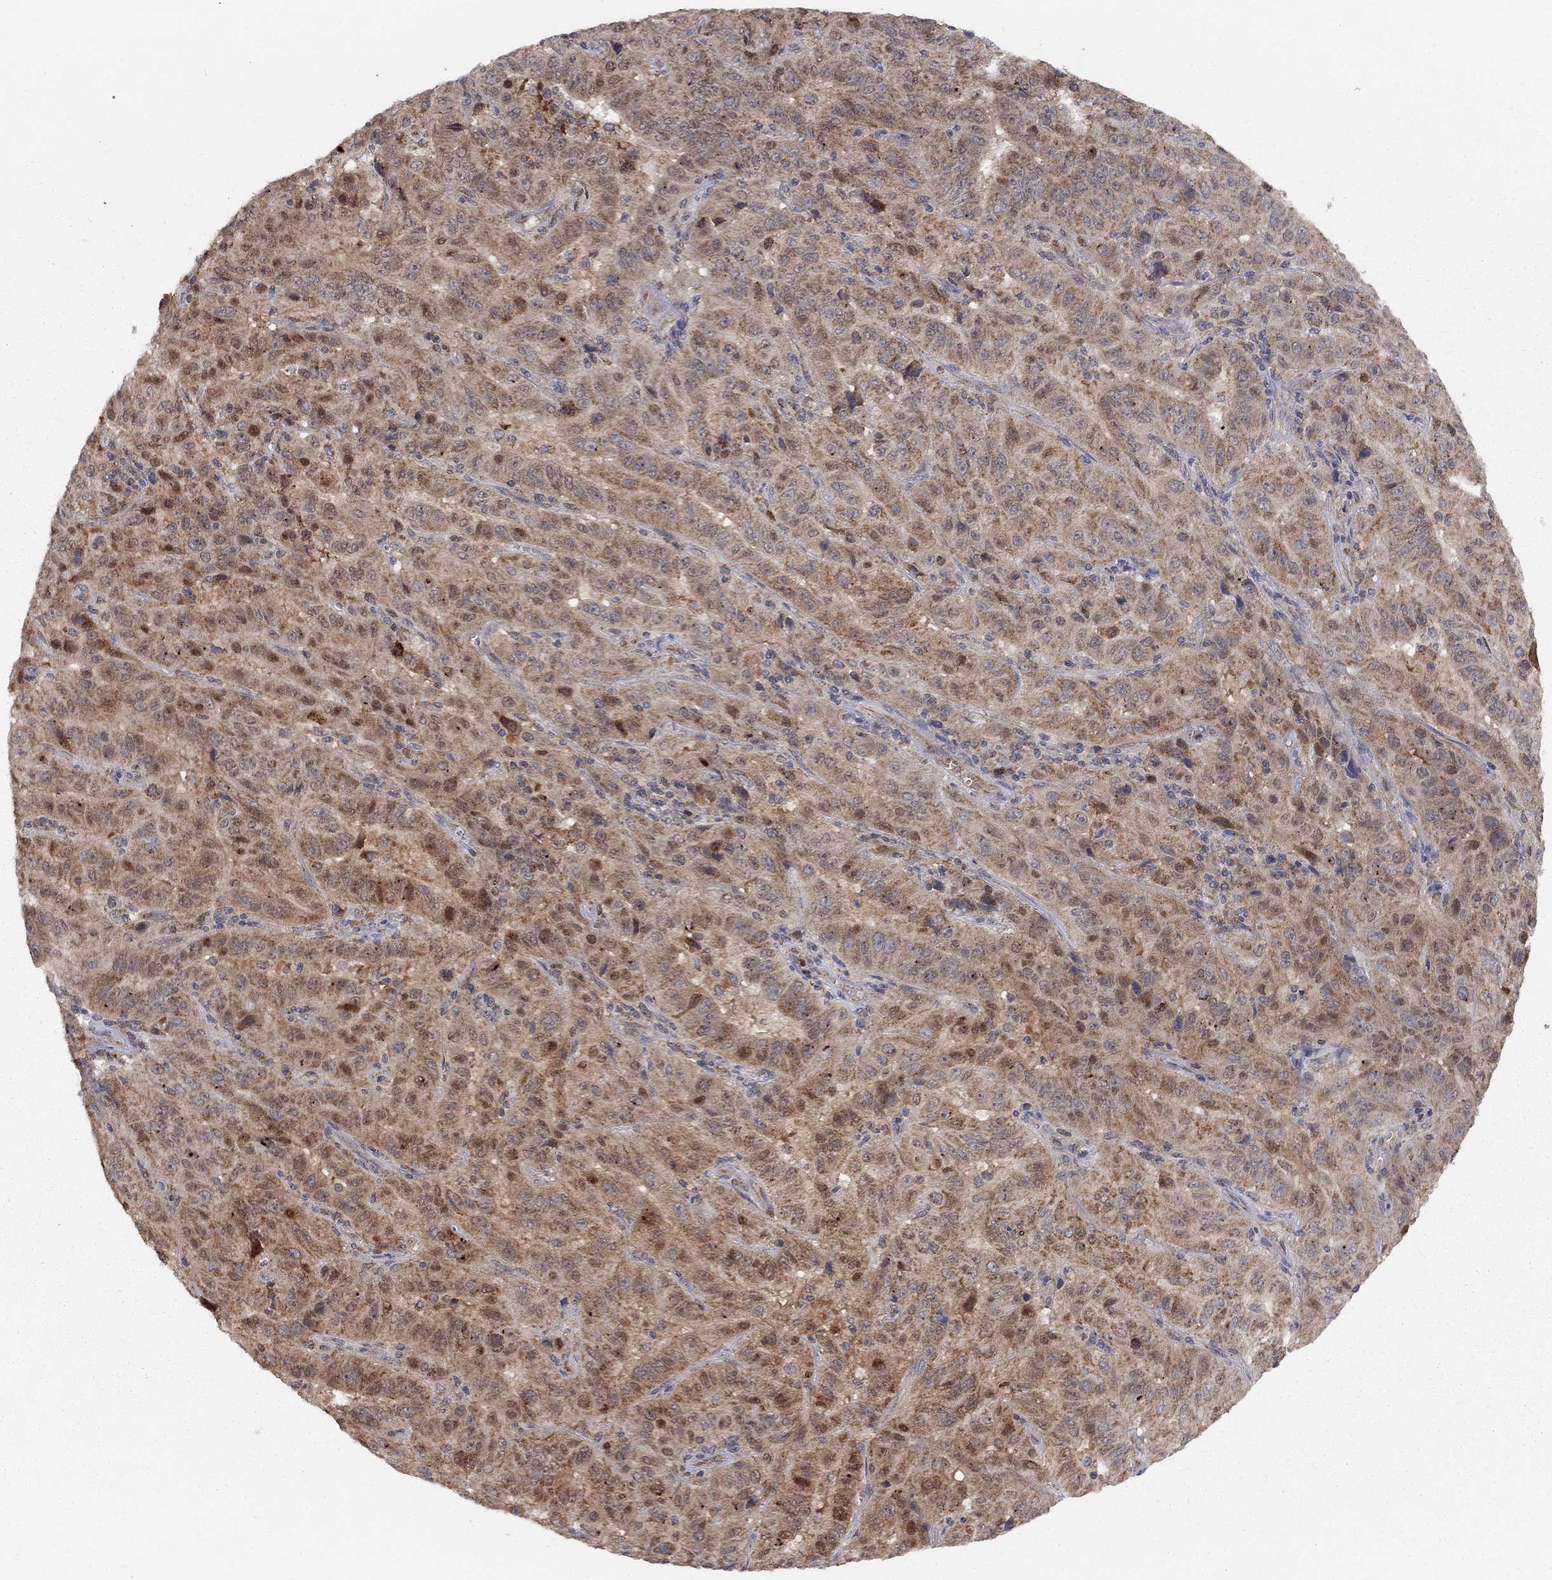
{"staining": {"intensity": "moderate", "quantity": "25%-75%", "location": "cytoplasmic/membranous,nuclear"}, "tissue": "pancreatic cancer", "cell_type": "Tumor cells", "image_type": "cancer", "snomed": [{"axis": "morphology", "description": "Adenocarcinoma, NOS"}, {"axis": "topography", "description": "Pancreas"}], "caption": "A medium amount of moderate cytoplasmic/membranous and nuclear staining is present in about 25%-75% of tumor cells in pancreatic cancer (adenocarcinoma) tissue.", "gene": "ELOB", "patient": {"sex": "male", "age": 63}}